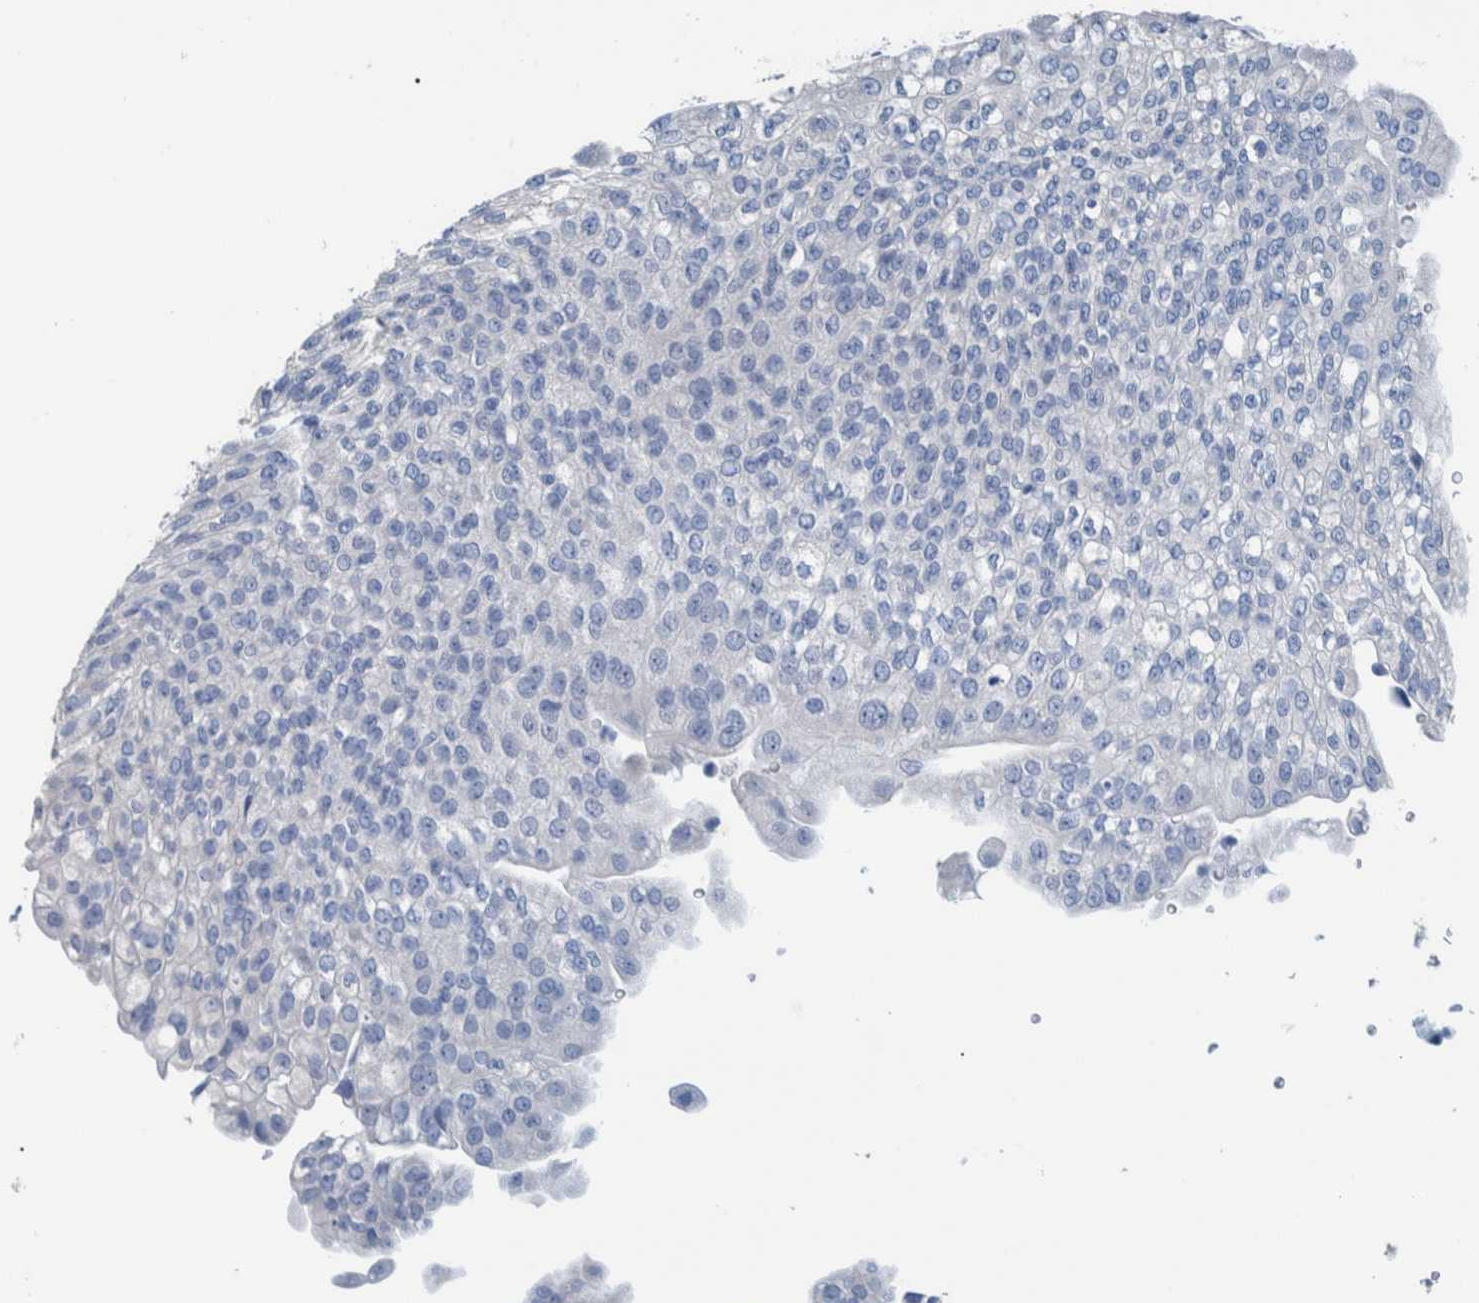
{"staining": {"intensity": "negative", "quantity": "none", "location": "none"}, "tissue": "urinary bladder", "cell_type": "Urothelial cells", "image_type": "normal", "snomed": [{"axis": "morphology", "description": "Urothelial carcinoma, High grade"}, {"axis": "topography", "description": "Urinary bladder"}], "caption": "Immunohistochemistry (IHC) image of benign urinary bladder: urinary bladder stained with DAB reveals no significant protein staining in urothelial cells.", "gene": "IDO1", "patient": {"sex": "male", "age": 46}}